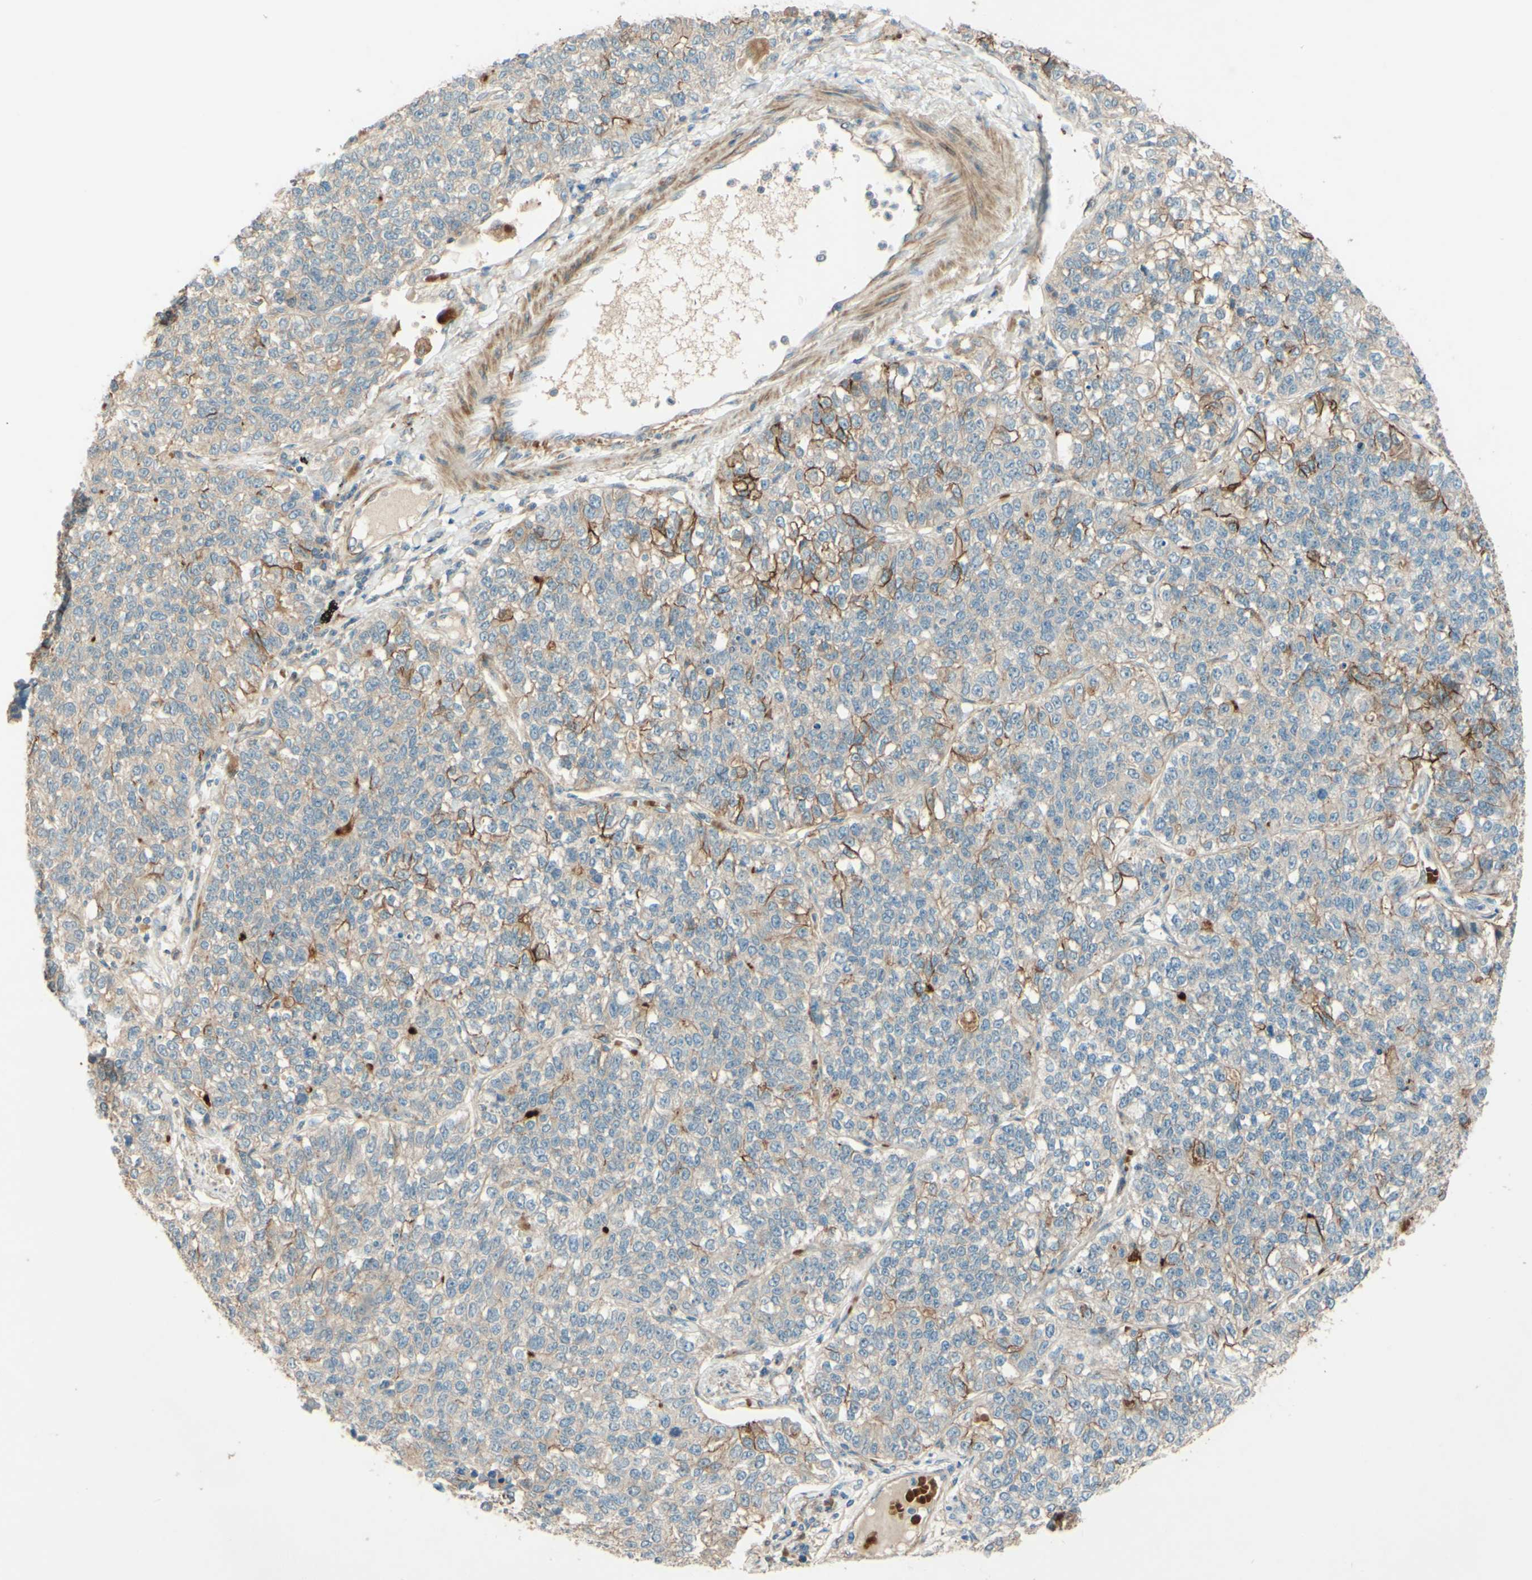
{"staining": {"intensity": "moderate", "quantity": "25%-75%", "location": "cytoplasmic/membranous"}, "tissue": "lung cancer", "cell_type": "Tumor cells", "image_type": "cancer", "snomed": [{"axis": "morphology", "description": "Adenocarcinoma, NOS"}, {"axis": "topography", "description": "Lung"}], "caption": "This photomicrograph demonstrates immunohistochemistry staining of human adenocarcinoma (lung), with medium moderate cytoplasmic/membranous staining in about 25%-75% of tumor cells.", "gene": "ADAM17", "patient": {"sex": "male", "age": 49}}